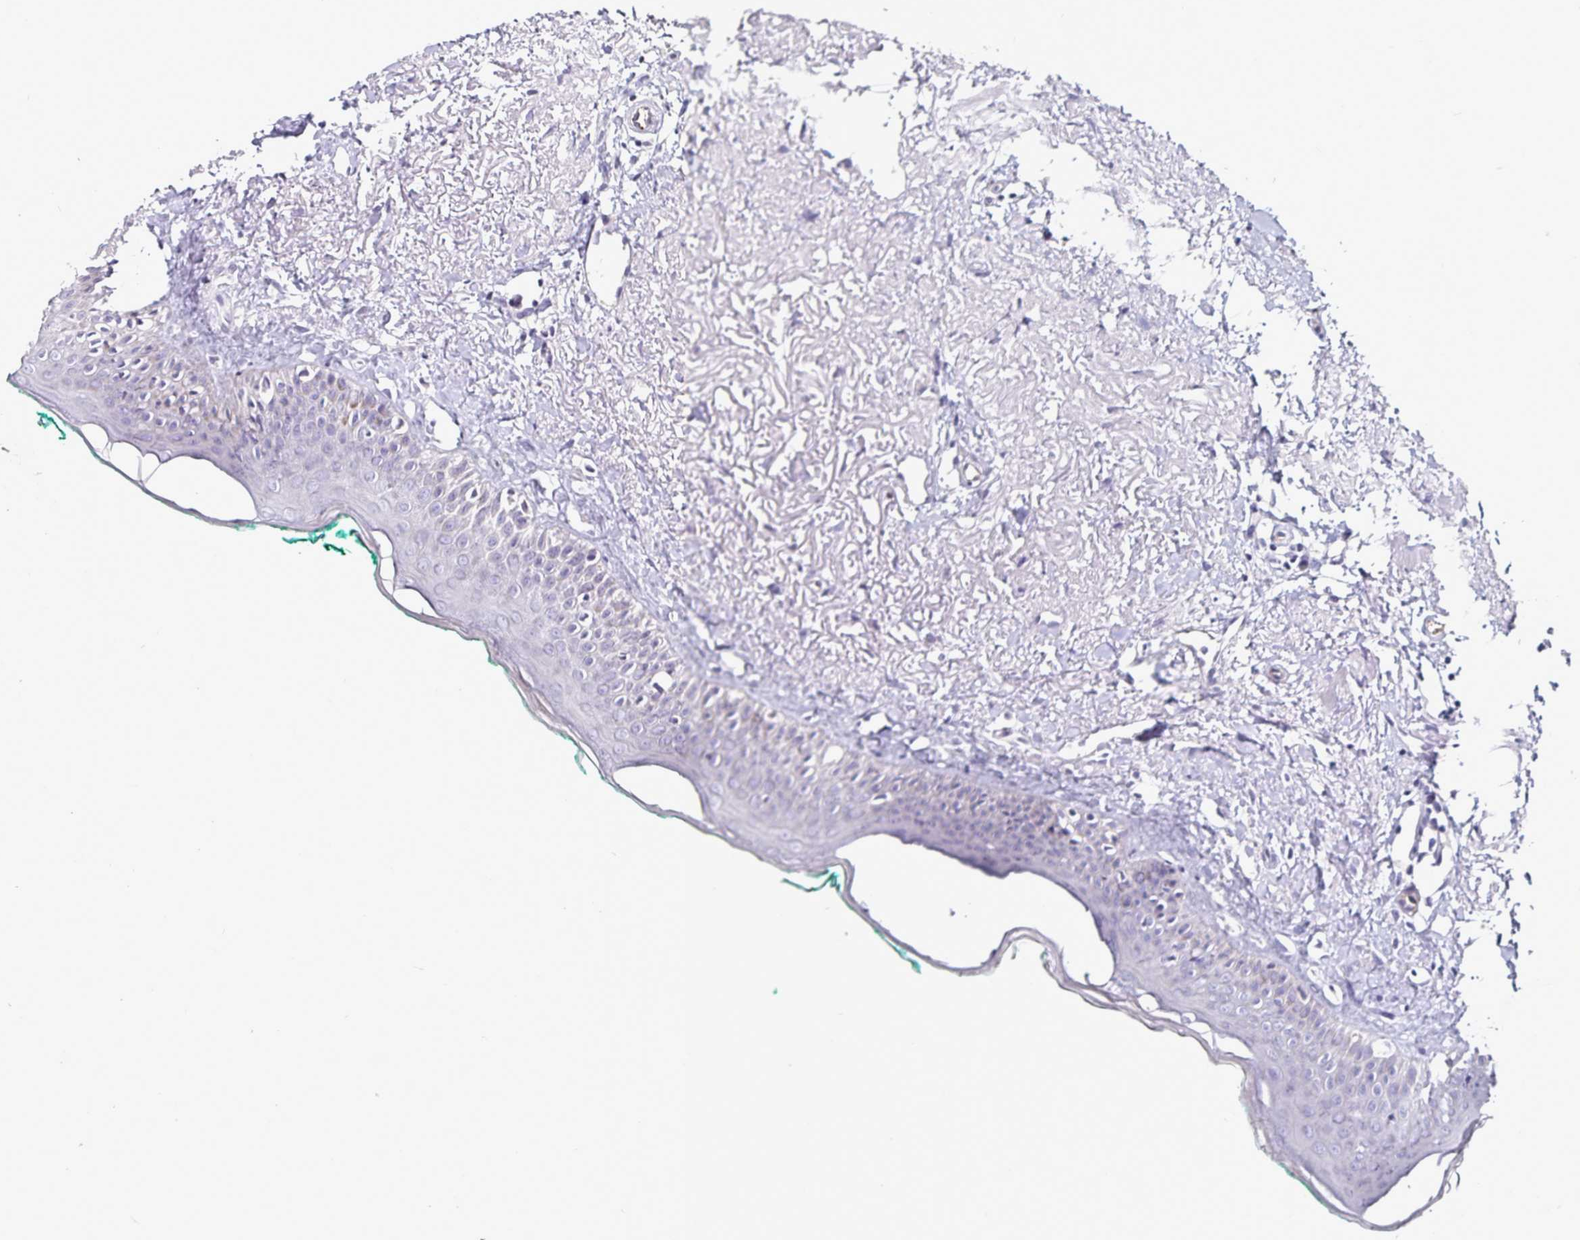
{"staining": {"intensity": "negative", "quantity": "none", "location": "none"}, "tissue": "oral mucosa", "cell_type": "Squamous epithelial cells", "image_type": "normal", "snomed": [{"axis": "morphology", "description": "Normal tissue, NOS"}, {"axis": "topography", "description": "Oral tissue"}], "caption": "An immunohistochemistry photomicrograph of unremarkable oral mucosa is shown. There is no staining in squamous epithelial cells of oral mucosa. (DAB (3,3'-diaminobenzidine) IHC with hematoxylin counter stain).", "gene": "TSPAN7", "patient": {"sex": "female", "age": 70}}